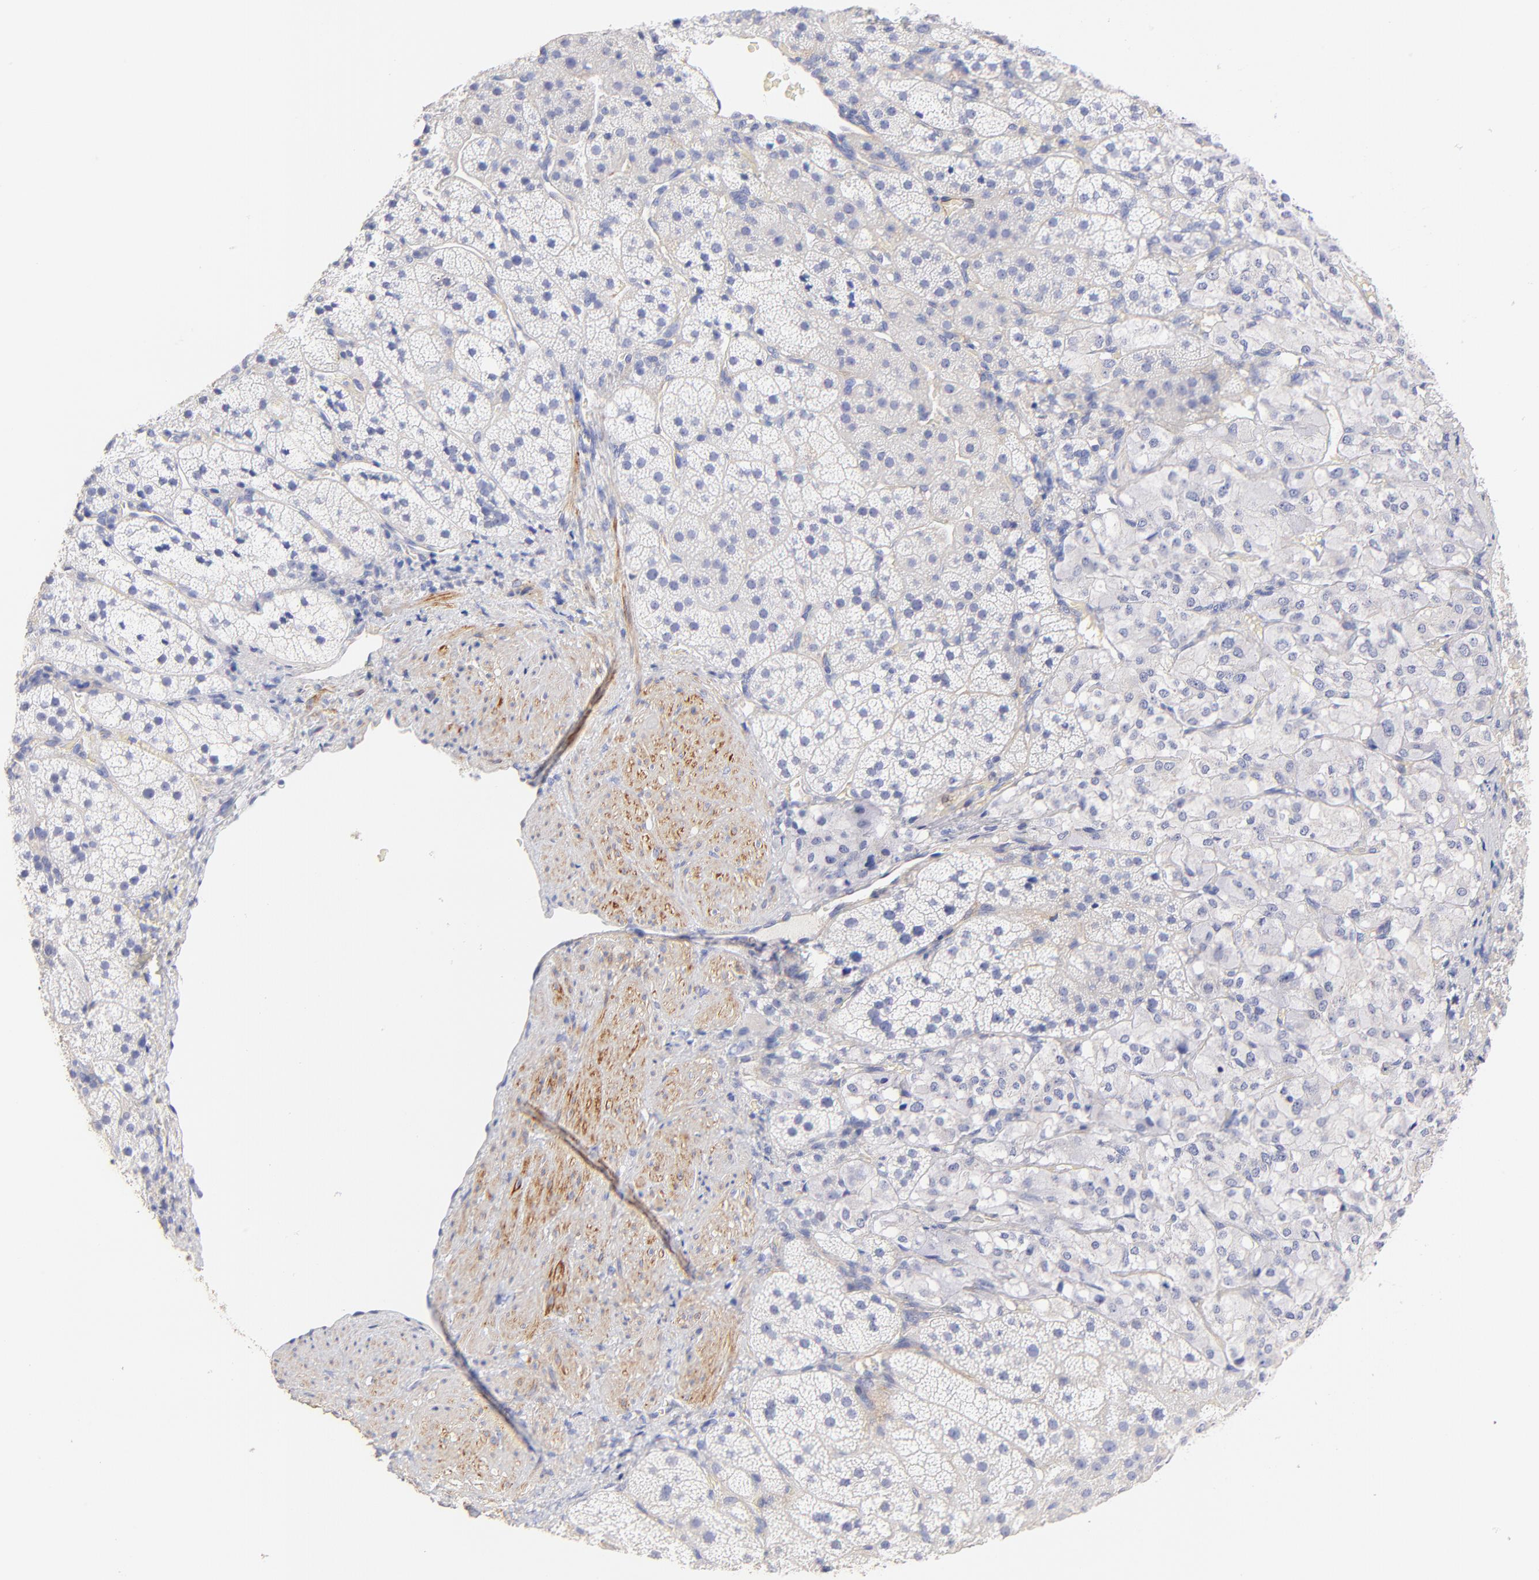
{"staining": {"intensity": "negative", "quantity": "none", "location": "none"}, "tissue": "adrenal gland", "cell_type": "Glandular cells", "image_type": "normal", "snomed": [{"axis": "morphology", "description": "Normal tissue, NOS"}, {"axis": "topography", "description": "Adrenal gland"}], "caption": "Immunohistochemical staining of benign human adrenal gland reveals no significant expression in glandular cells. (DAB (3,3'-diaminobenzidine) immunohistochemistry, high magnification).", "gene": "ACTRT1", "patient": {"sex": "female", "age": 44}}